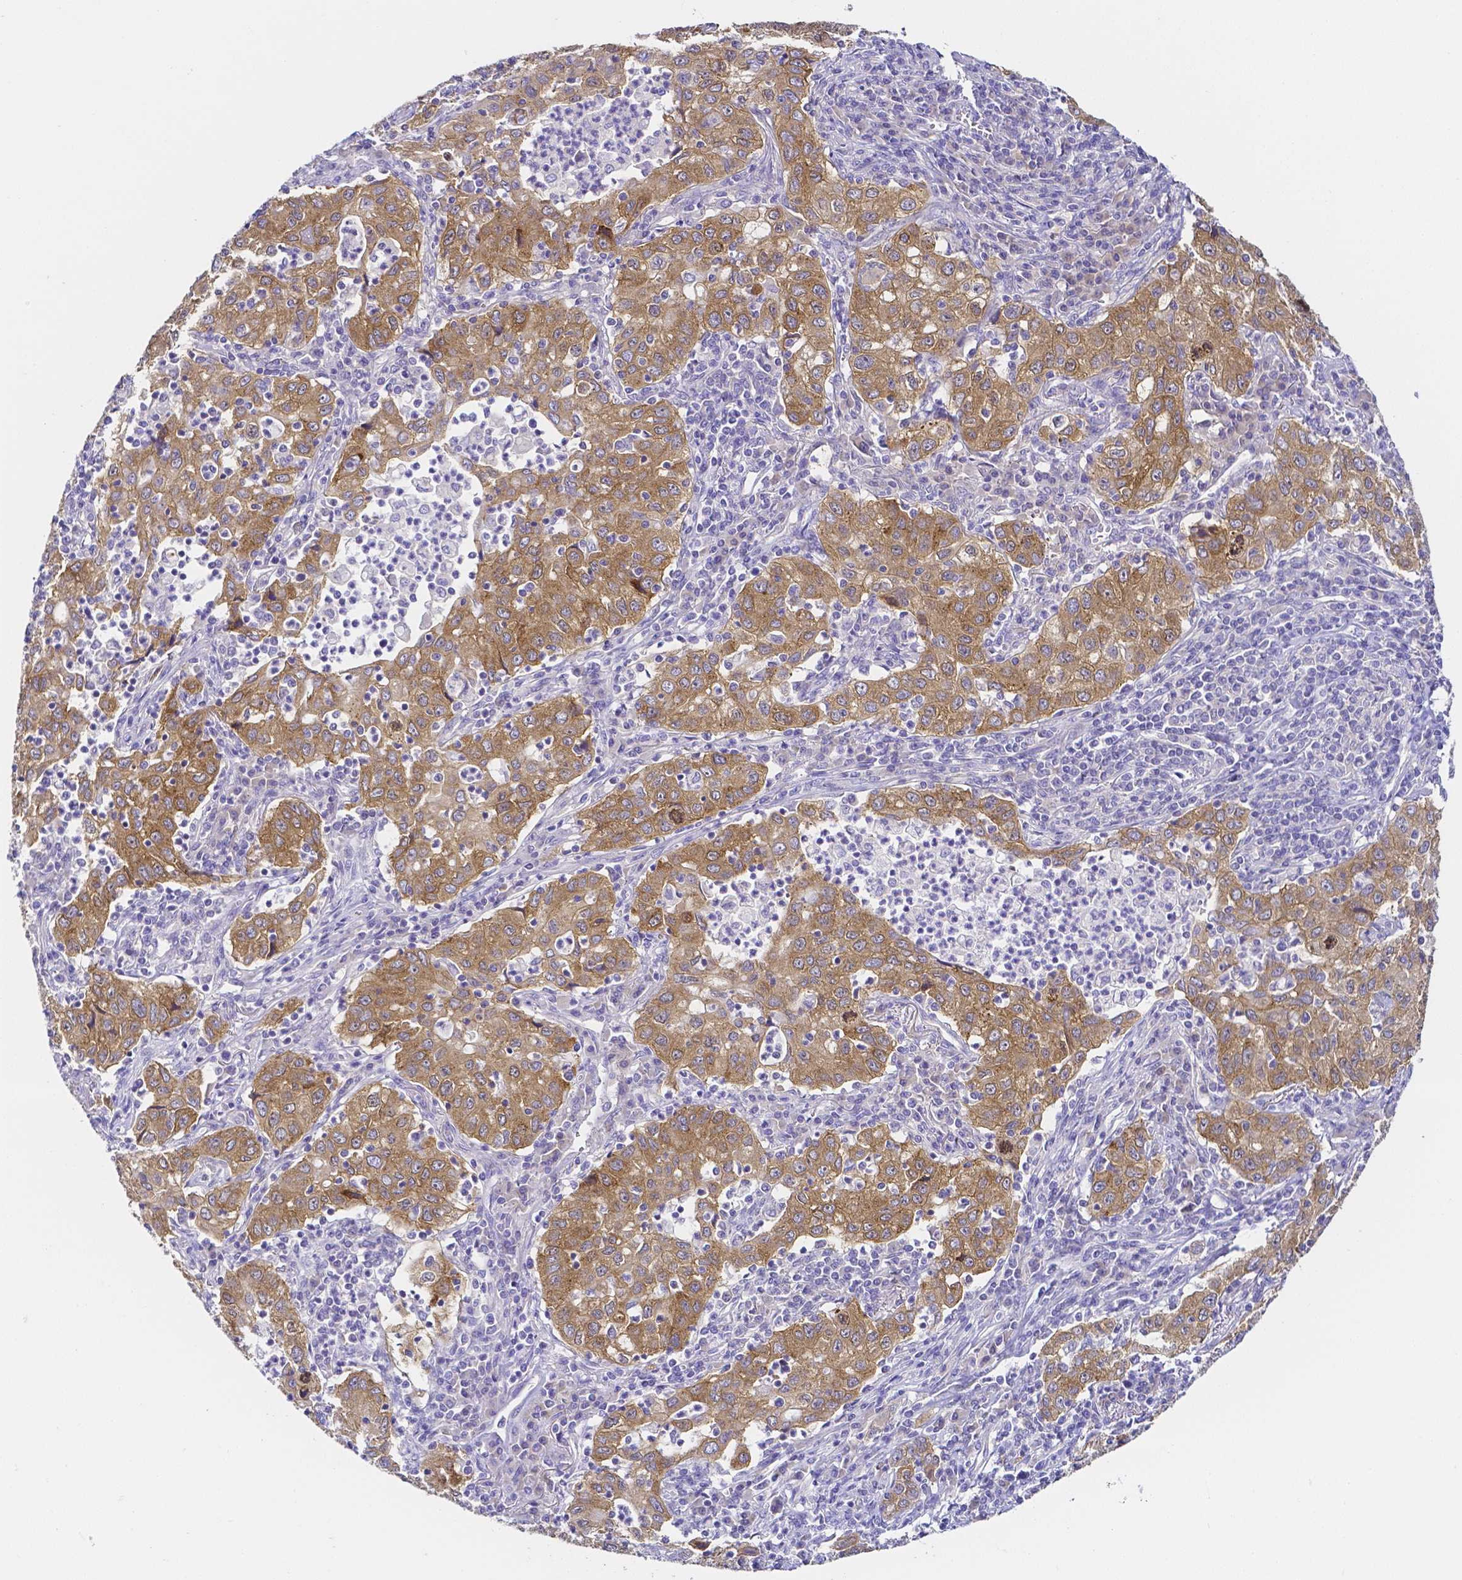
{"staining": {"intensity": "moderate", "quantity": ">75%", "location": "cytoplasmic/membranous"}, "tissue": "lung cancer", "cell_type": "Tumor cells", "image_type": "cancer", "snomed": [{"axis": "morphology", "description": "Squamous cell carcinoma, NOS"}, {"axis": "topography", "description": "Lung"}], "caption": "This micrograph displays immunohistochemistry (IHC) staining of human squamous cell carcinoma (lung), with medium moderate cytoplasmic/membranous expression in about >75% of tumor cells.", "gene": "PKP3", "patient": {"sex": "male", "age": 71}}